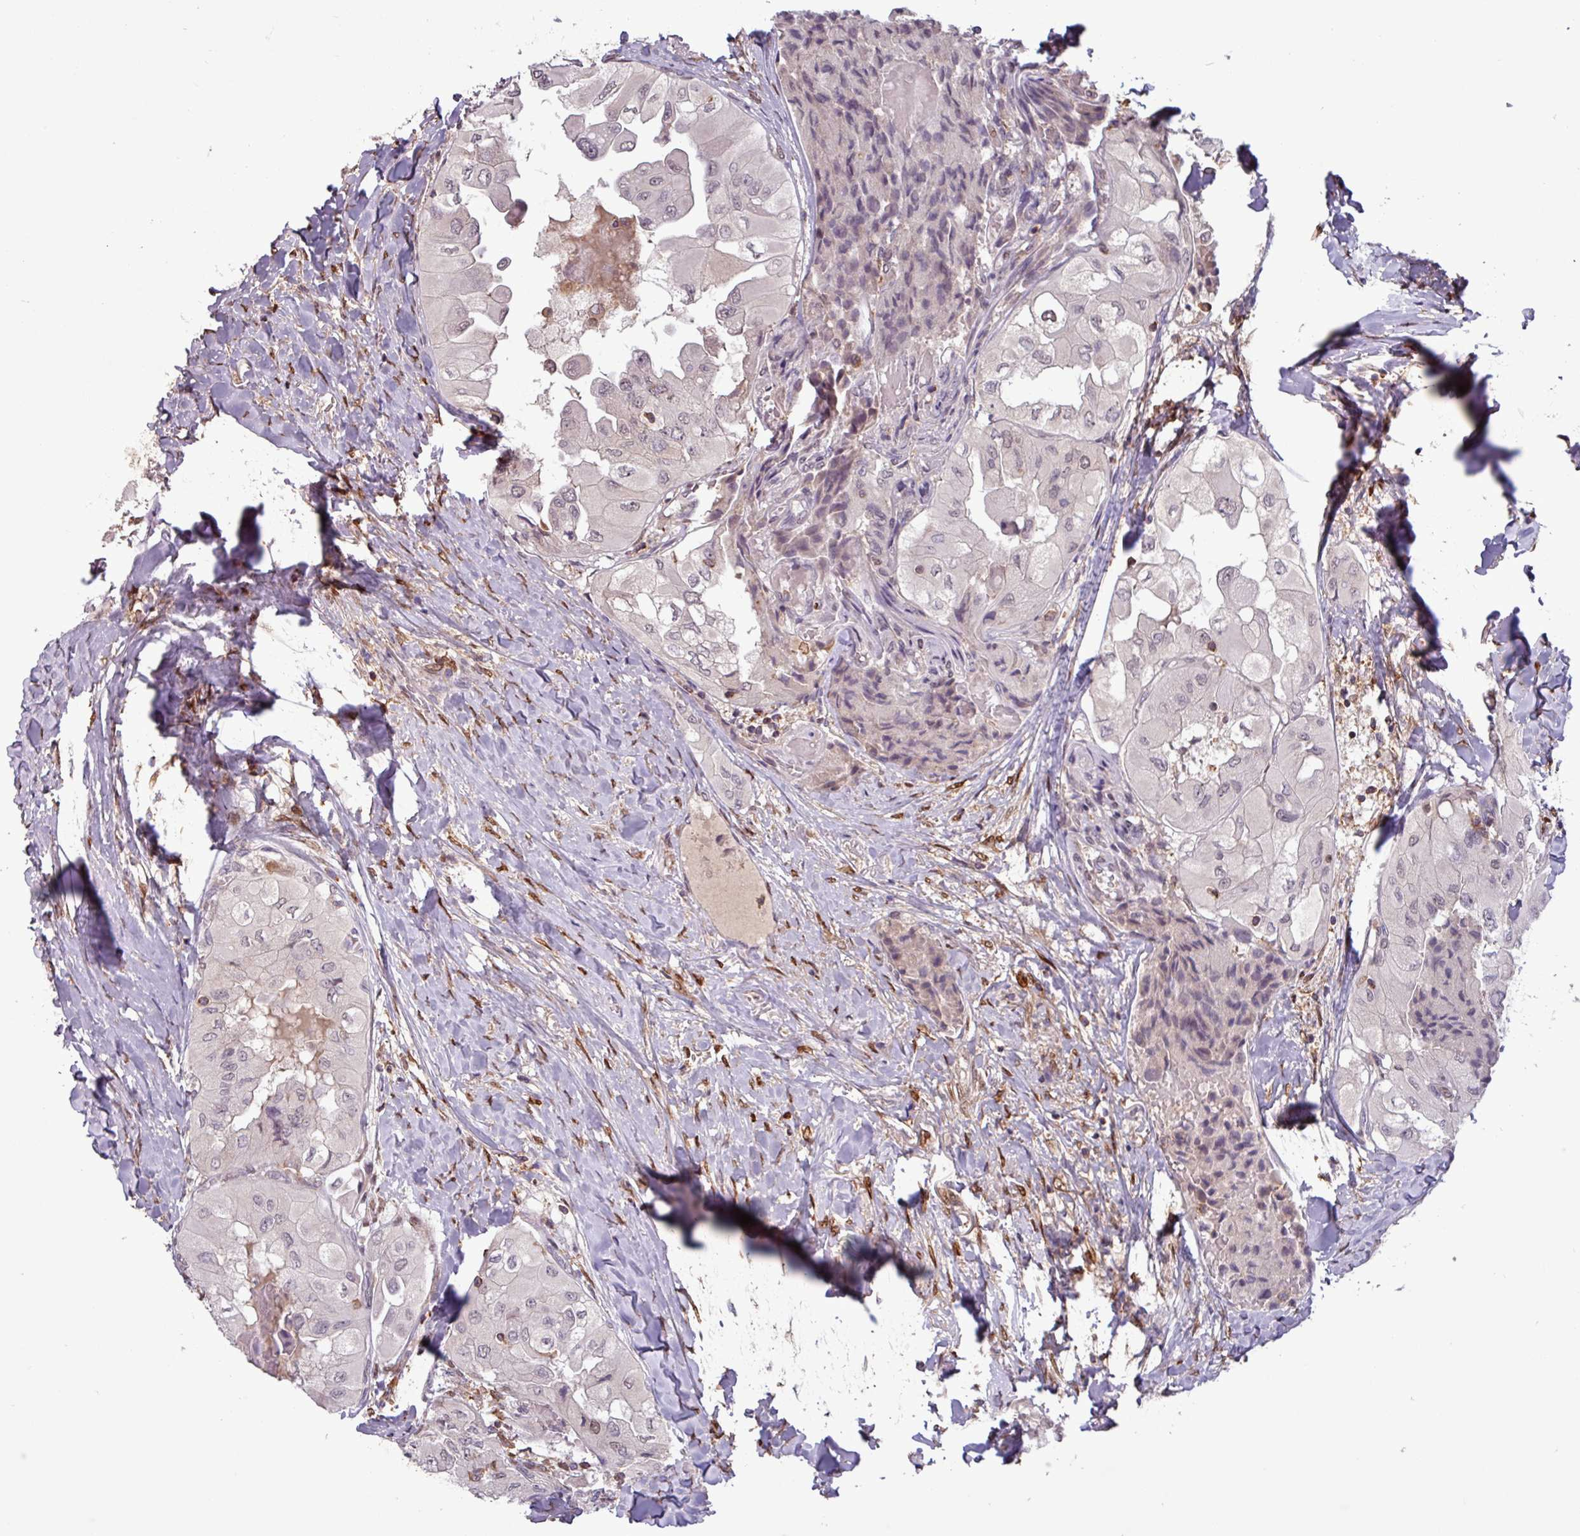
{"staining": {"intensity": "weak", "quantity": "<25%", "location": "nuclear"}, "tissue": "thyroid cancer", "cell_type": "Tumor cells", "image_type": "cancer", "snomed": [{"axis": "morphology", "description": "Normal tissue, NOS"}, {"axis": "morphology", "description": "Papillary adenocarcinoma, NOS"}, {"axis": "topography", "description": "Thyroid gland"}], "caption": "Image shows no significant protein positivity in tumor cells of thyroid papillary adenocarcinoma. (IHC, brightfield microscopy, high magnification).", "gene": "PRRX1", "patient": {"sex": "female", "age": 59}}